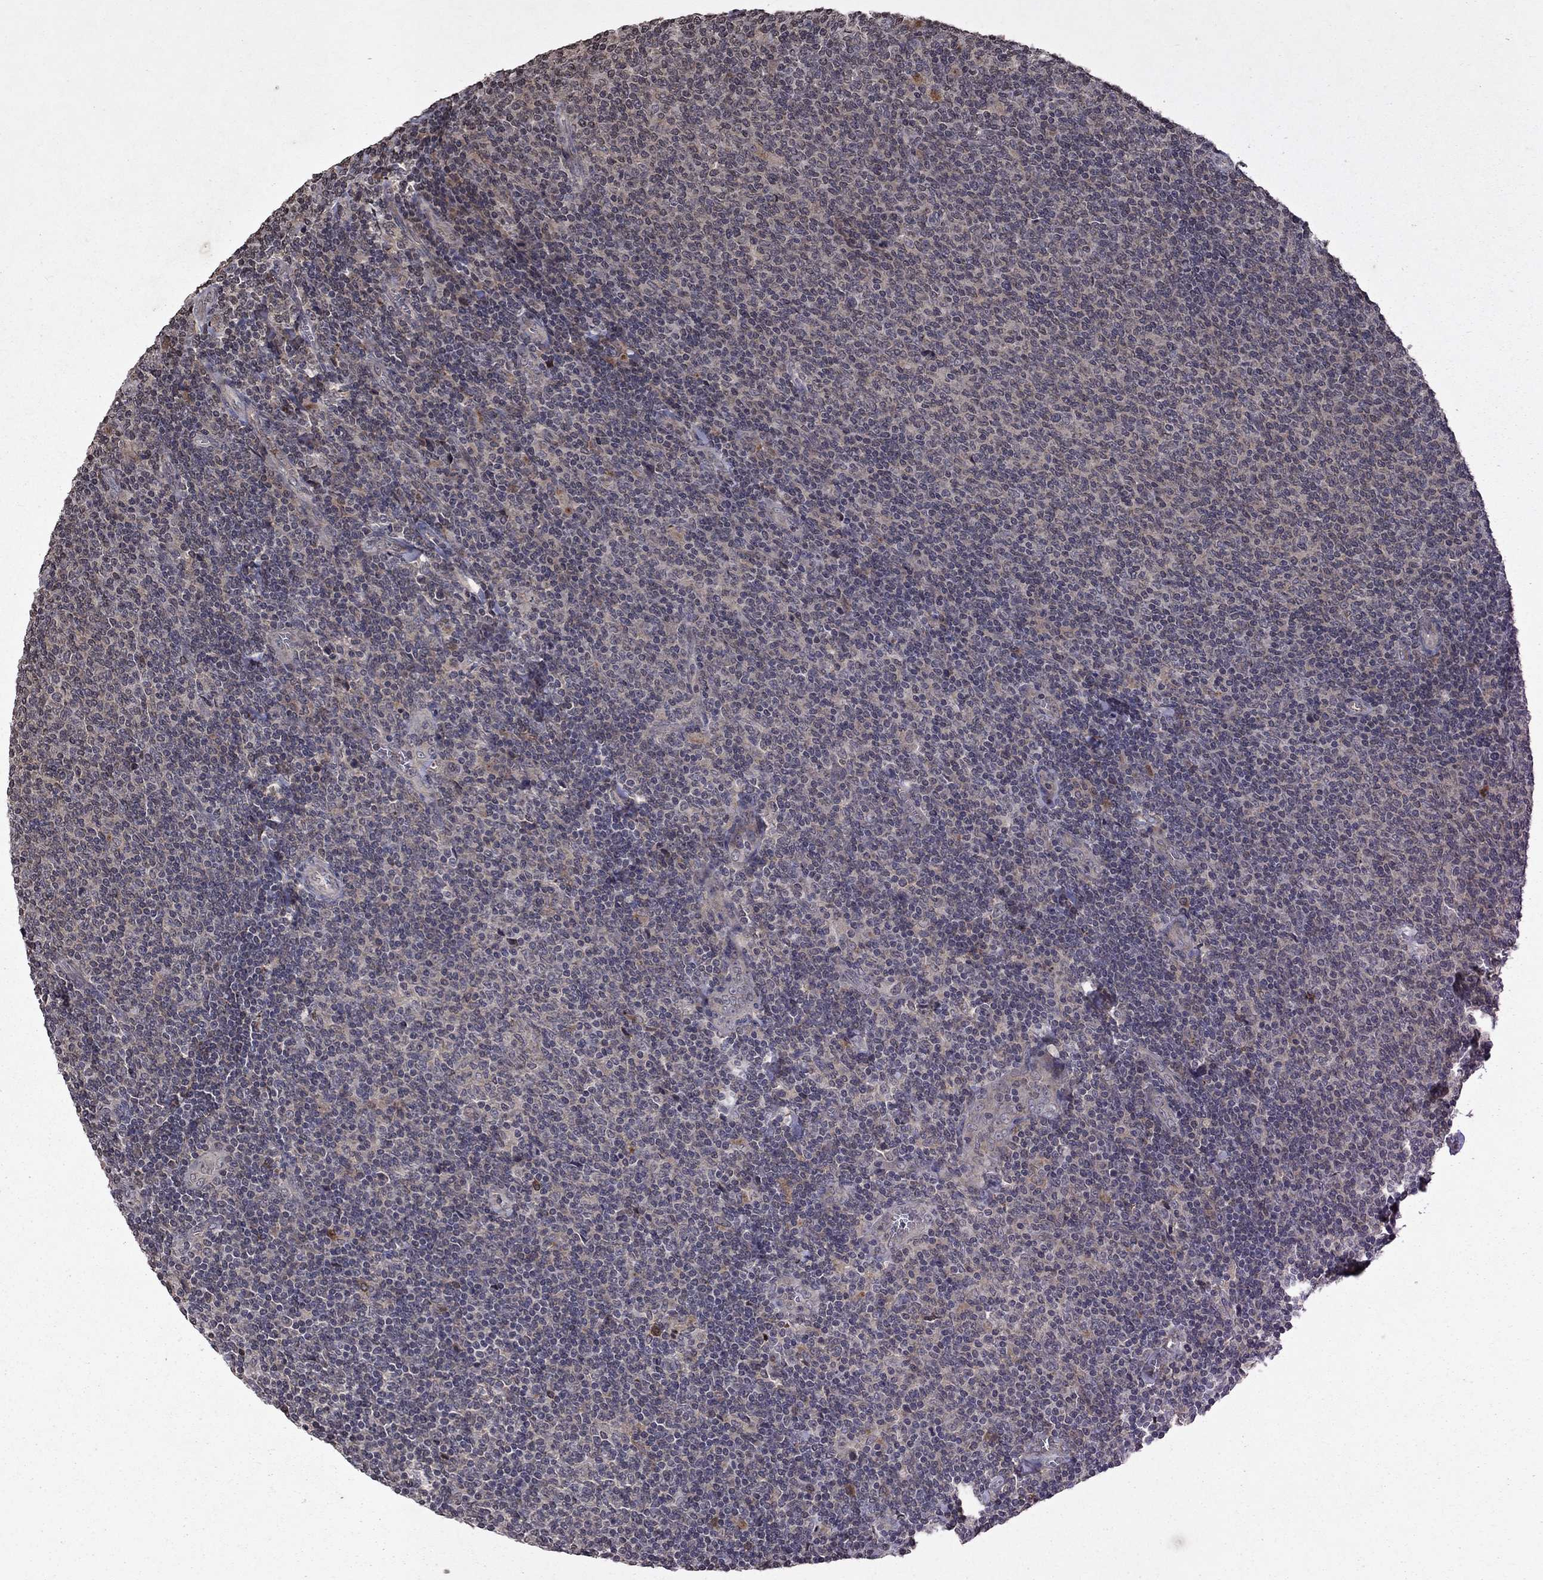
{"staining": {"intensity": "negative", "quantity": "none", "location": "none"}, "tissue": "lymphoma", "cell_type": "Tumor cells", "image_type": "cancer", "snomed": [{"axis": "morphology", "description": "Malignant lymphoma, non-Hodgkin's type, Low grade"}, {"axis": "topography", "description": "Lymph node"}], "caption": "There is no significant positivity in tumor cells of lymphoma.", "gene": "NLGN1", "patient": {"sex": "male", "age": 52}}